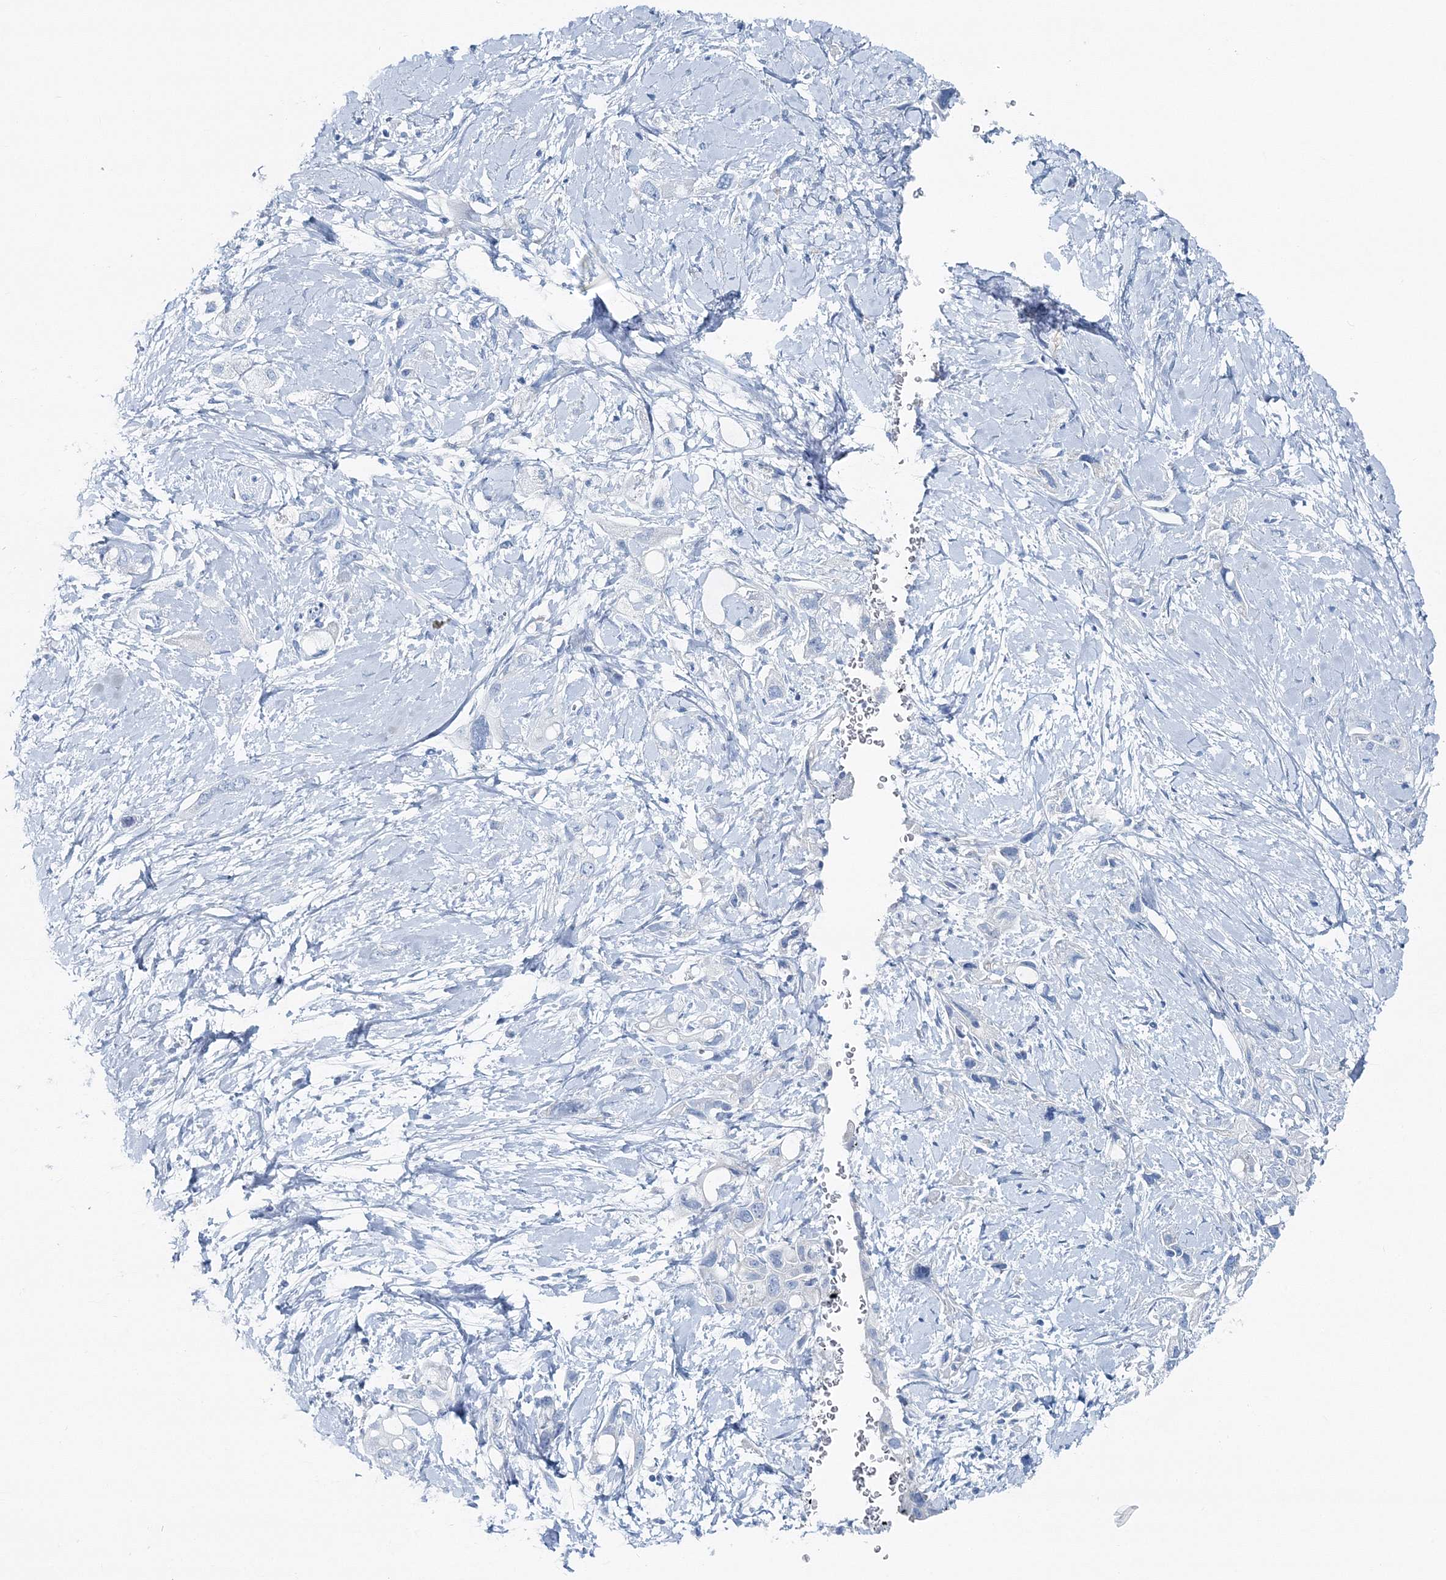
{"staining": {"intensity": "negative", "quantity": "none", "location": "none"}, "tissue": "pancreatic cancer", "cell_type": "Tumor cells", "image_type": "cancer", "snomed": [{"axis": "morphology", "description": "Adenocarcinoma, NOS"}, {"axis": "topography", "description": "Pancreas"}], "caption": "The immunohistochemistry (IHC) image has no significant staining in tumor cells of pancreatic adenocarcinoma tissue.", "gene": "GABARAPL2", "patient": {"sex": "female", "age": 56}}